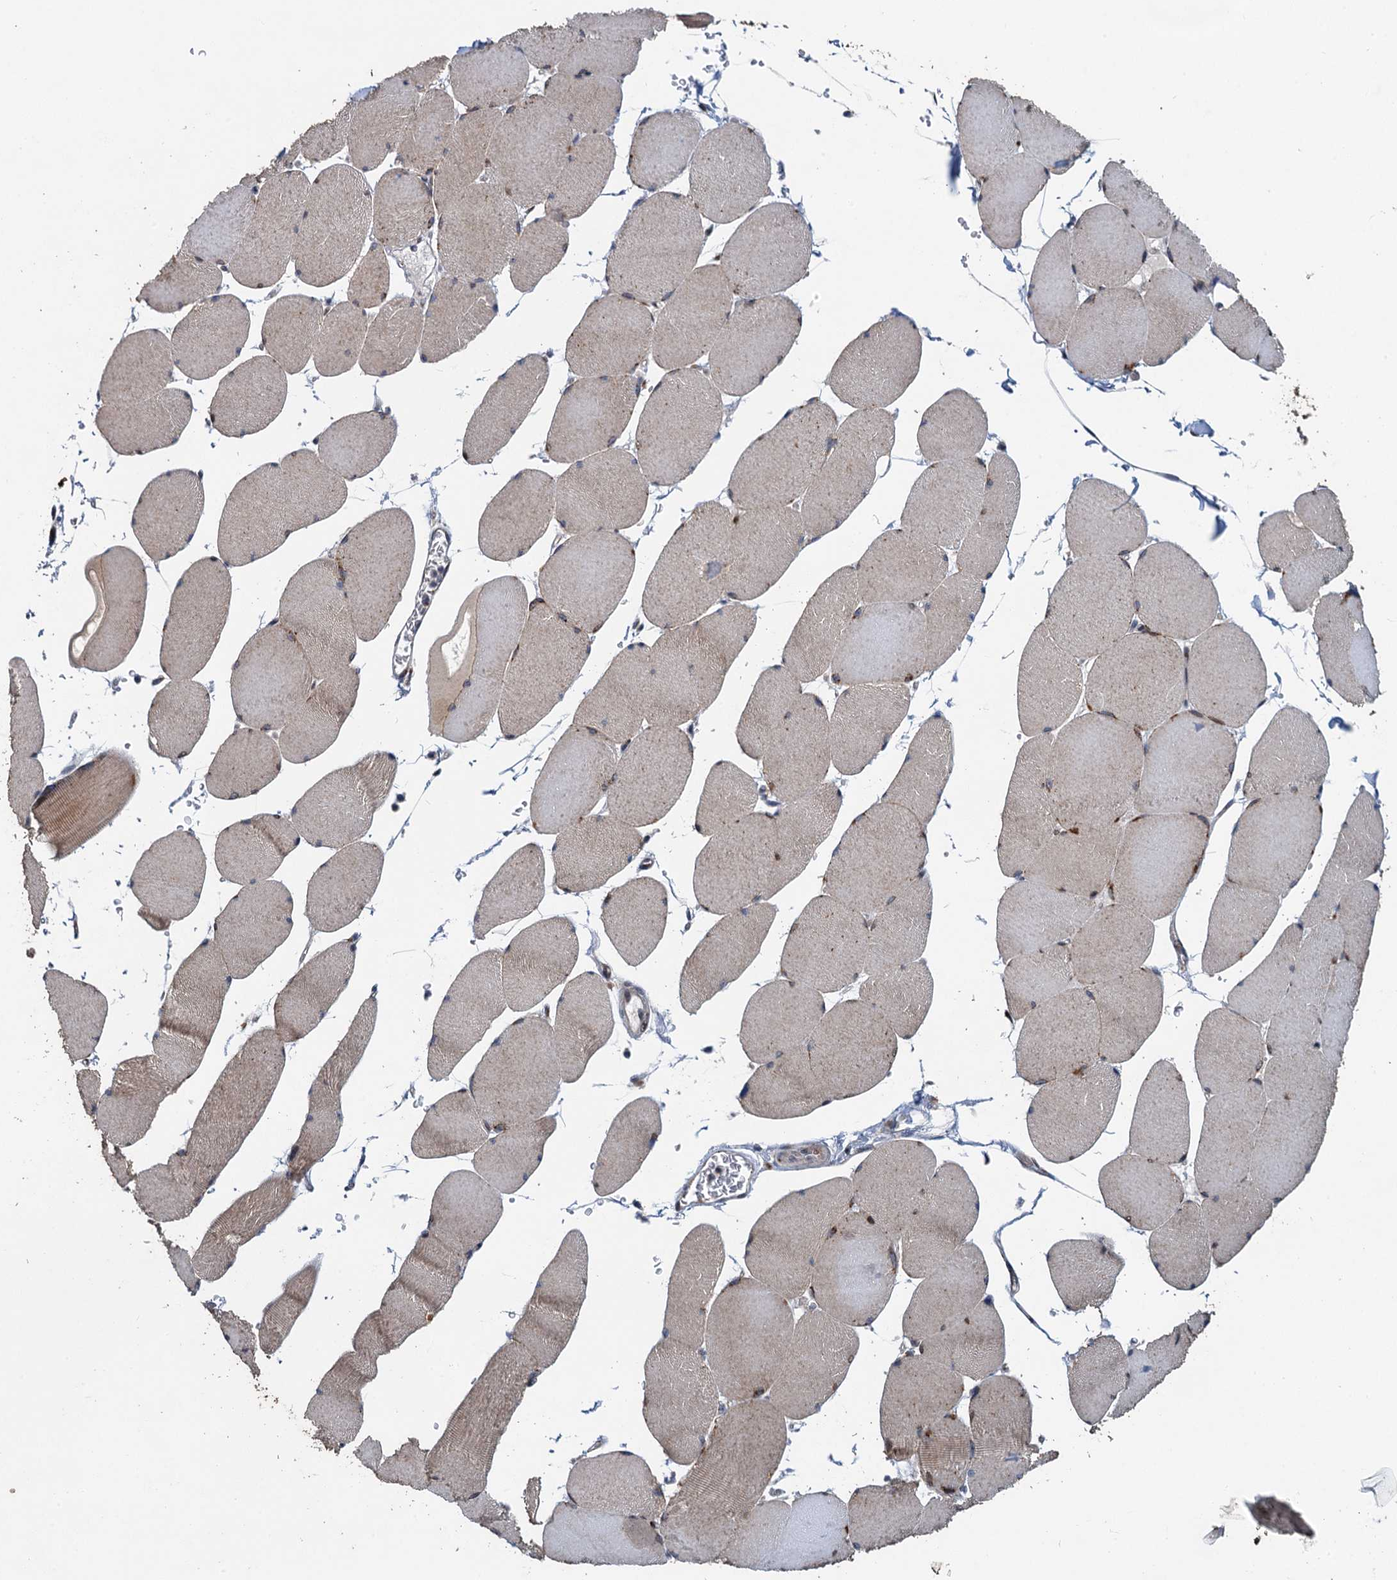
{"staining": {"intensity": "weak", "quantity": "25%-75%", "location": "cytoplasmic/membranous"}, "tissue": "skeletal muscle", "cell_type": "Myocytes", "image_type": "normal", "snomed": [{"axis": "morphology", "description": "Normal tissue, NOS"}, {"axis": "topography", "description": "Skeletal muscle"}, {"axis": "topography", "description": "Head-Neck"}], "caption": "This micrograph exhibits immunohistochemistry staining of unremarkable human skeletal muscle, with low weak cytoplasmic/membranous expression in about 25%-75% of myocytes.", "gene": "NBEA", "patient": {"sex": "male", "age": 66}}